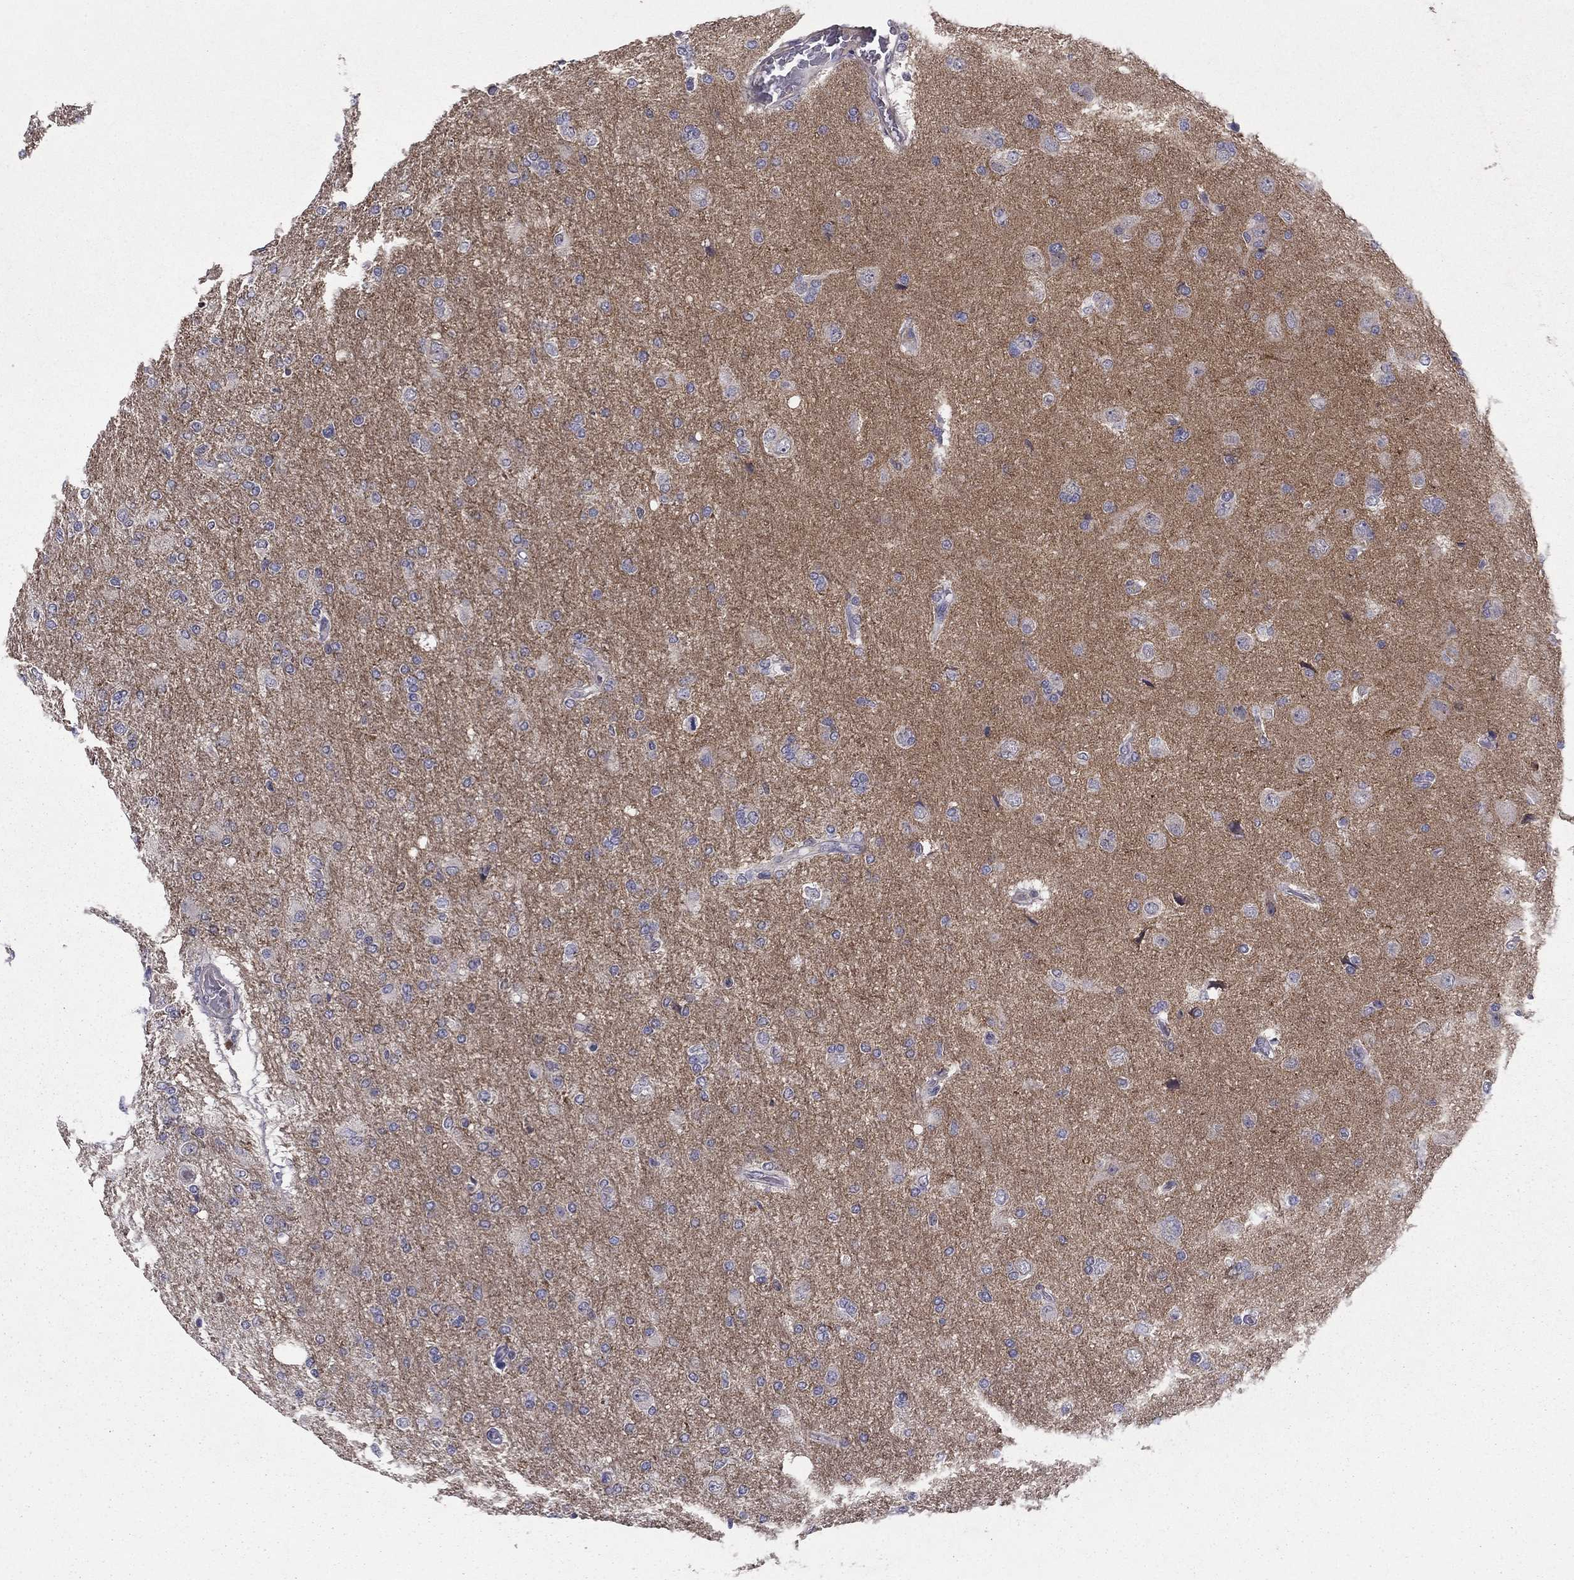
{"staining": {"intensity": "negative", "quantity": "none", "location": "none"}, "tissue": "glioma", "cell_type": "Tumor cells", "image_type": "cancer", "snomed": [{"axis": "morphology", "description": "Glioma, malignant, High grade"}, {"axis": "topography", "description": "Cerebral cortex"}], "caption": "A high-resolution image shows immunohistochemistry (IHC) staining of malignant glioma (high-grade), which exhibits no significant expression in tumor cells.", "gene": "HCN1", "patient": {"sex": "male", "age": 70}}